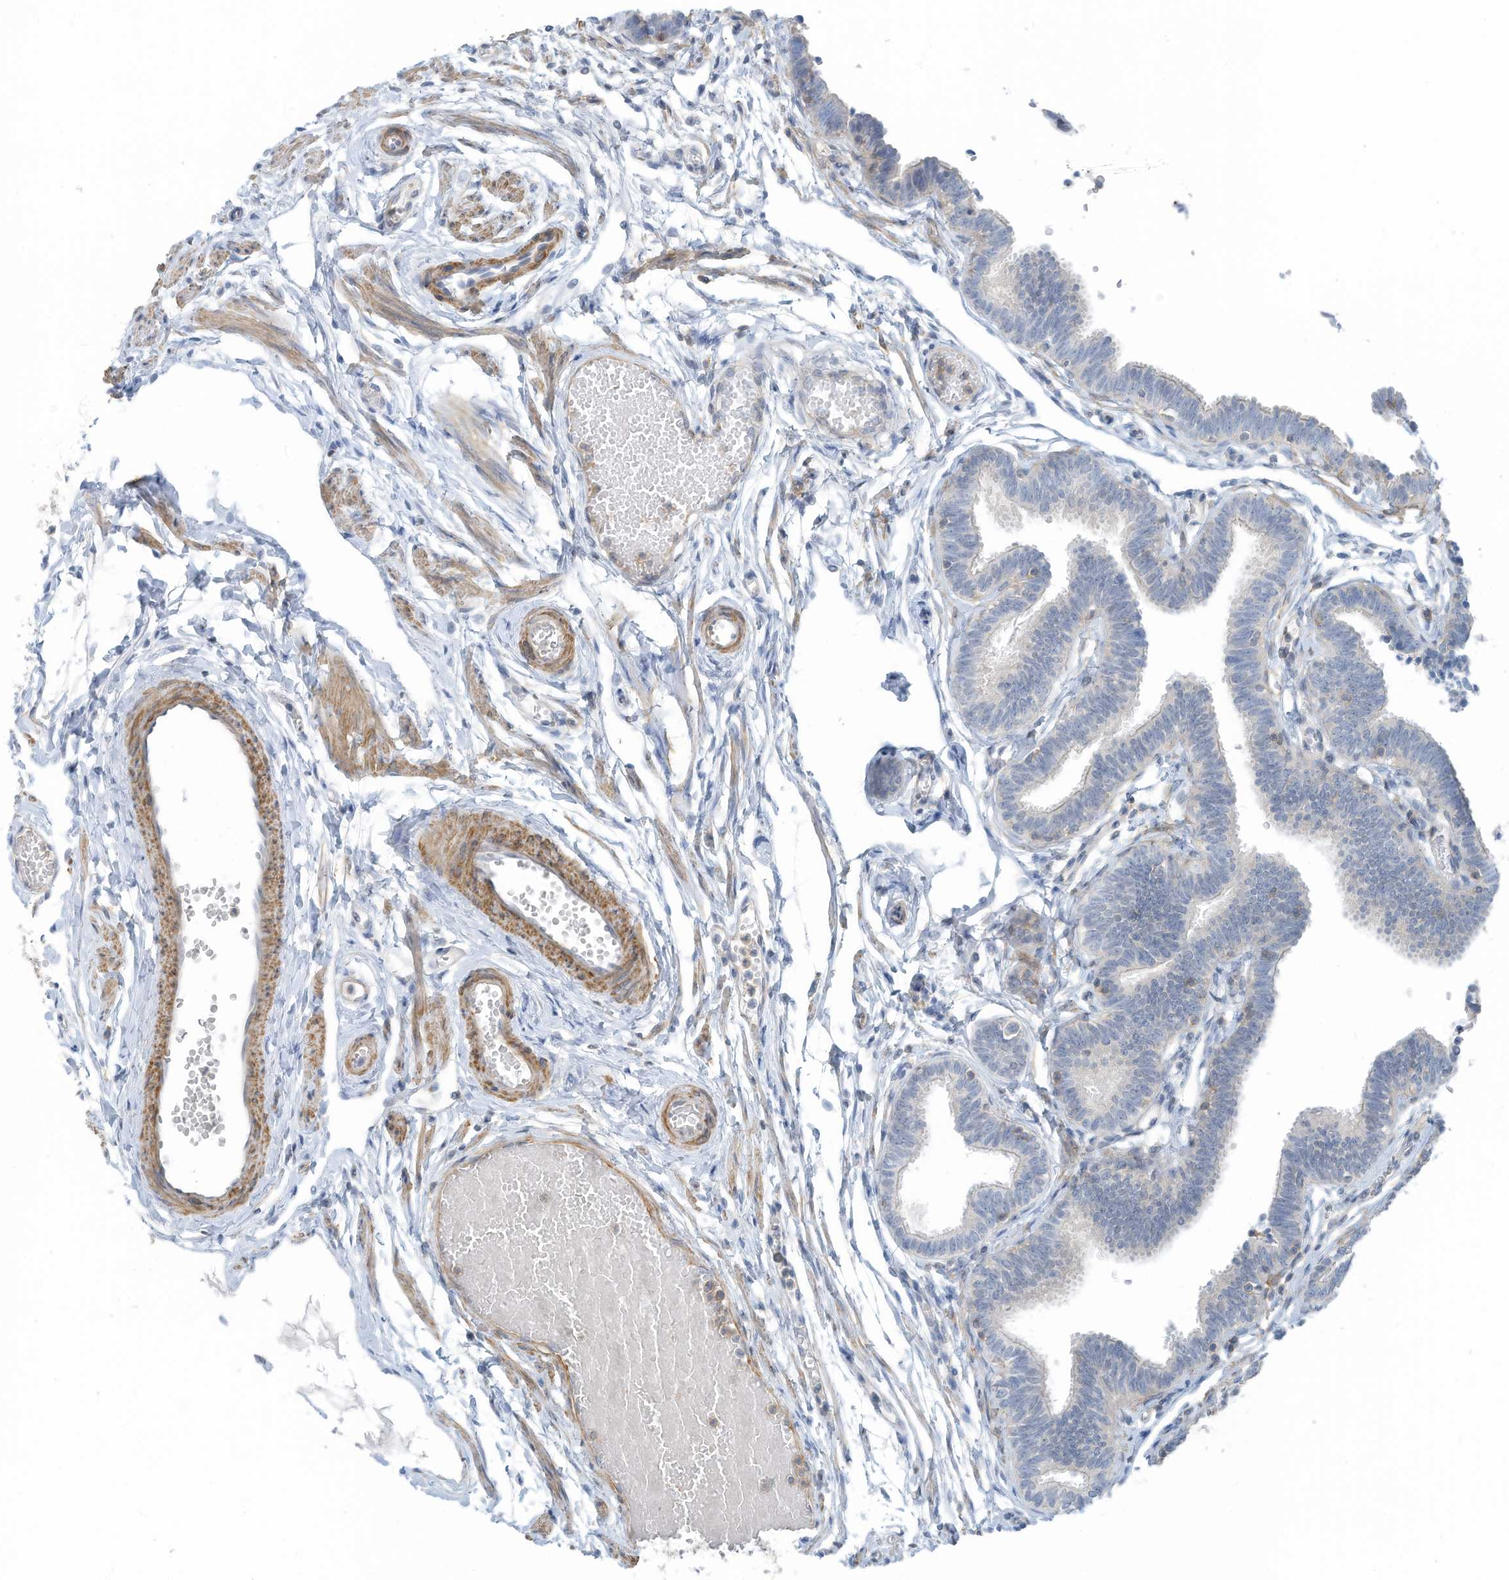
{"staining": {"intensity": "negative", "quantity": "none", "location": "none"}, "tissue": "fallopian tube", "cell_type": "Glandular cells", "image_type": "normal", "snomed": [{"axis": "morphology", "description": "Normal tissue, NOS"}, {"axis": "topography", "description": "Fallopian tube"}, {"axis": "topography", "description": "Ovary"}], "caption": "An IHC histopathology image of unremarkable fallopian tube is shown. There is no staining in glandular cells of fallopian tube.", "gene": "ZNF846", "patient": {"sex": "female", "age": 23}}